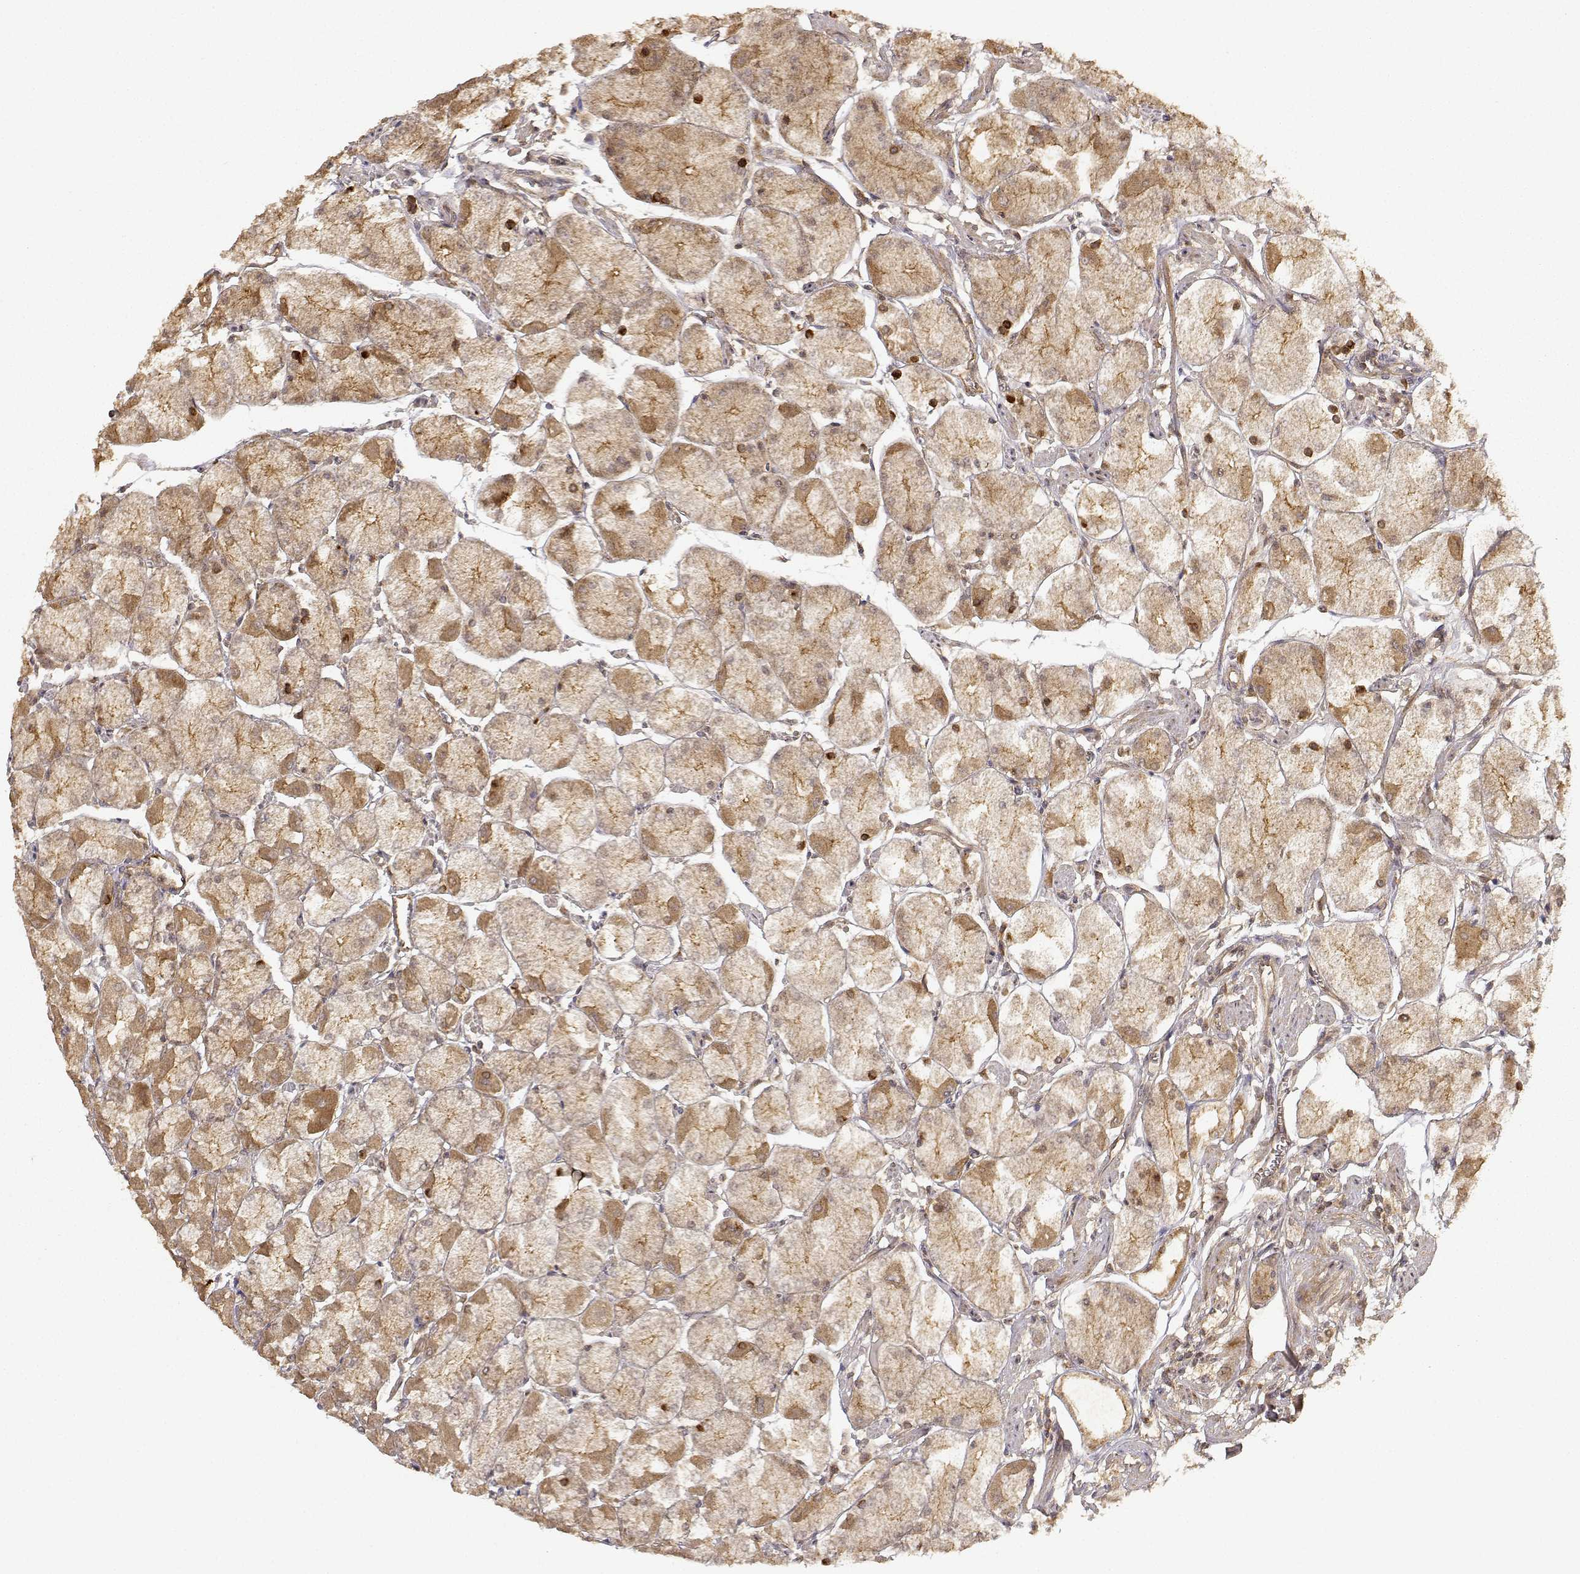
{"staining": {"intensity": "moderate", "quantity": ">75%", "location": "cytoplasmic/membranous"}, "tissue": "stomach", "cell_type": "Glandular cells", "image_type": "normal", "snomed": [{"axis": "morphology", "description": "Normal tissue, NOS"}, {"axis": "topography", "description": "Stomach, upper"}], "caption": "Protein expression analysis of normal stomach shows moderate cytoplasmic/membranous positivity in approximately >75% of glandular cells. The staining was performed using DAB to visualize the protein expression in brown, while the nuclei were stained in blue with hematoxylin (Magnification: 20x).", "gene": "CDK5RAP2", "patient": {"sex": "male", "age": 60}}